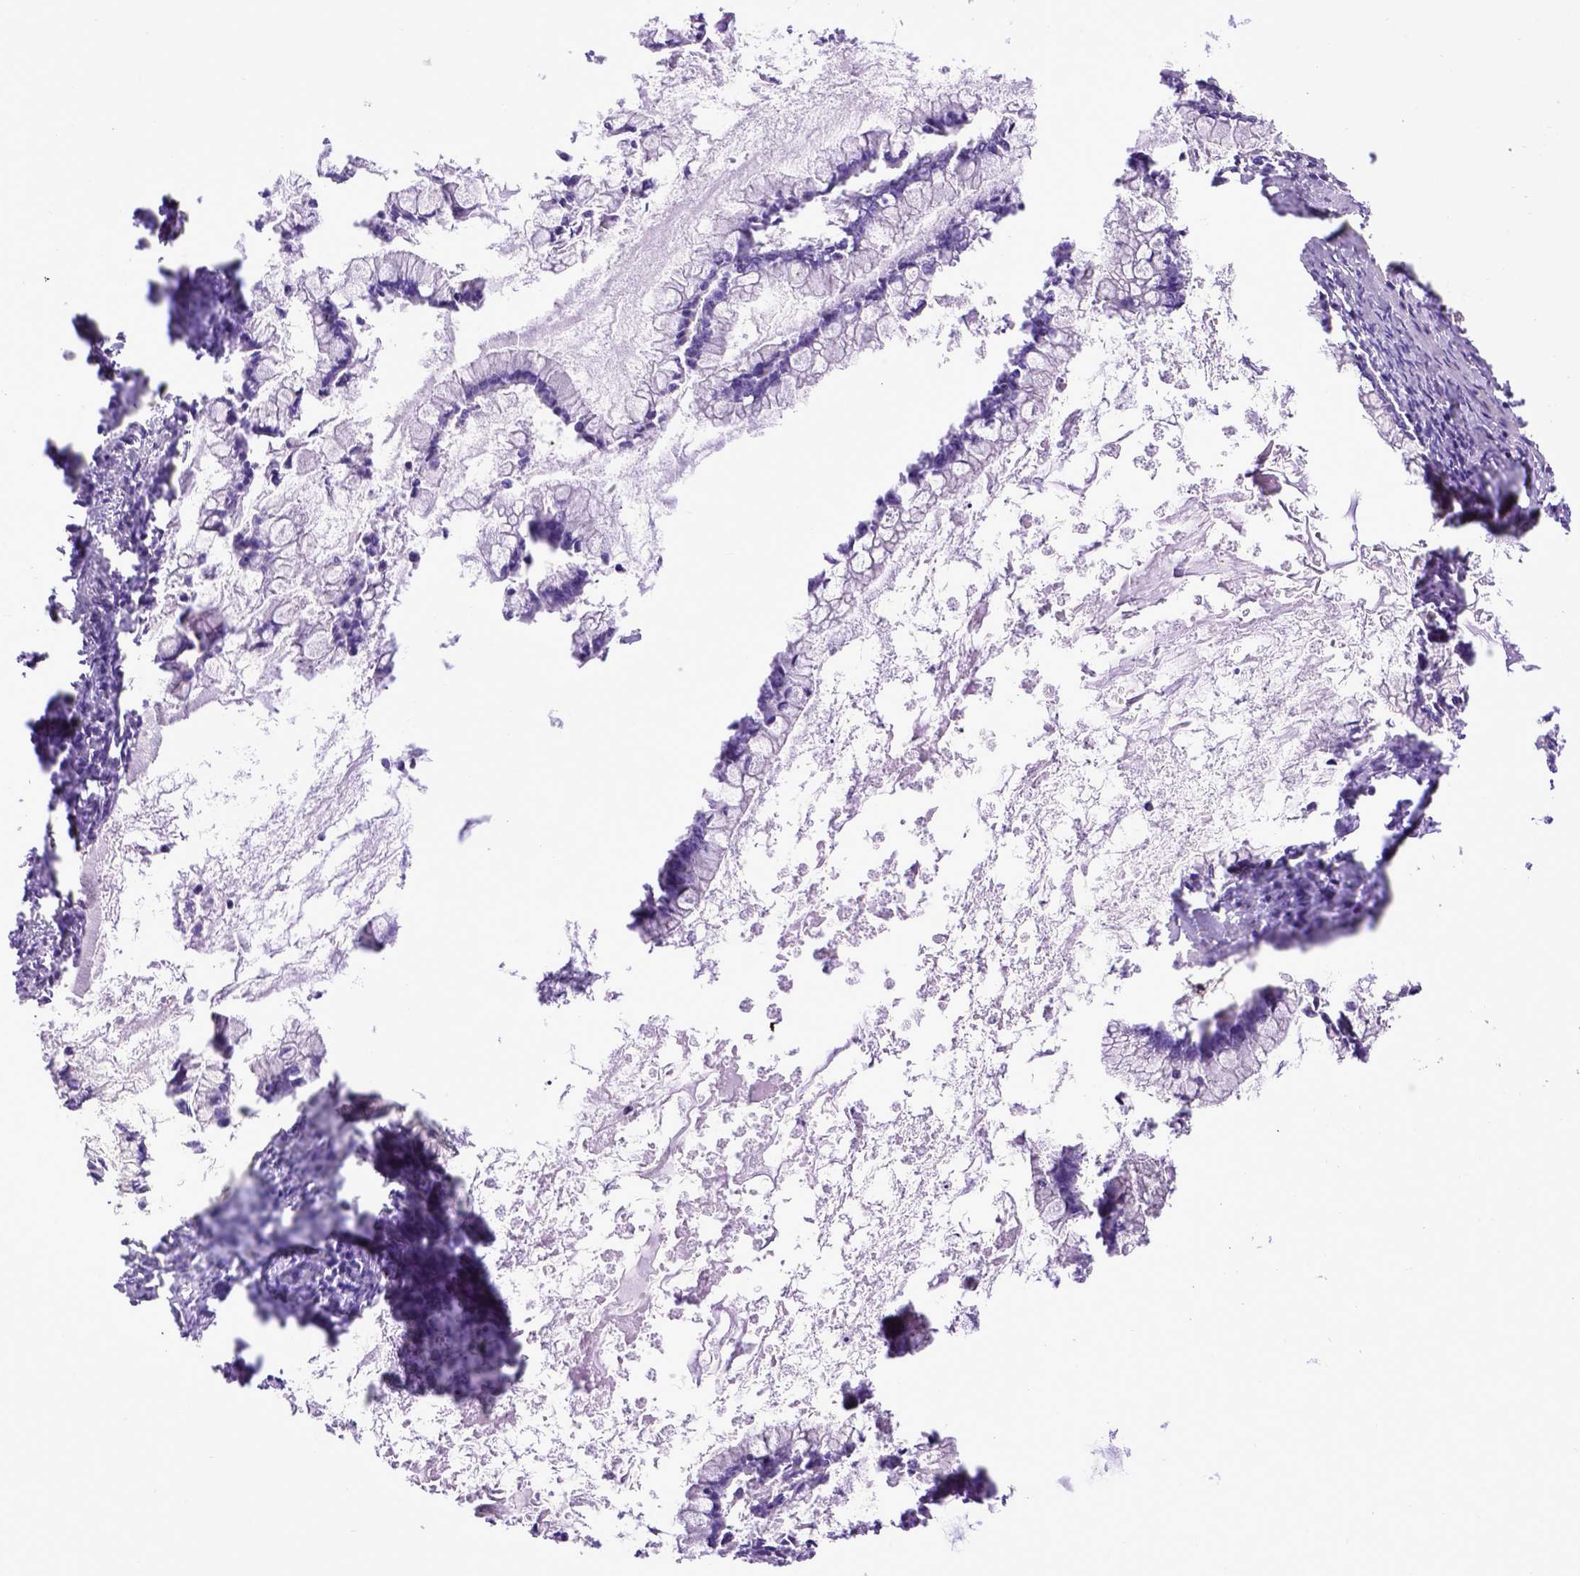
{"staining": {"intensity": "negative", "quantity": "none", "location": "none"}, "tissue": "ovarian cancer", "cell_type": "Tumor cells", "image_type": "cancer", "snomed": [{"axis": "morphology", "description": "Cystadenocarcinoma, mucinous, NOS"}, {"axis": "topography", "description": "Ovary"}], "caption": "This is an IHC image of ovarian cancer (mucinous cystadenocarcinoma). There is no staining in tumor cells.", "gene": "ASAH2", "patient": {"sex": "female", "age": 67}}